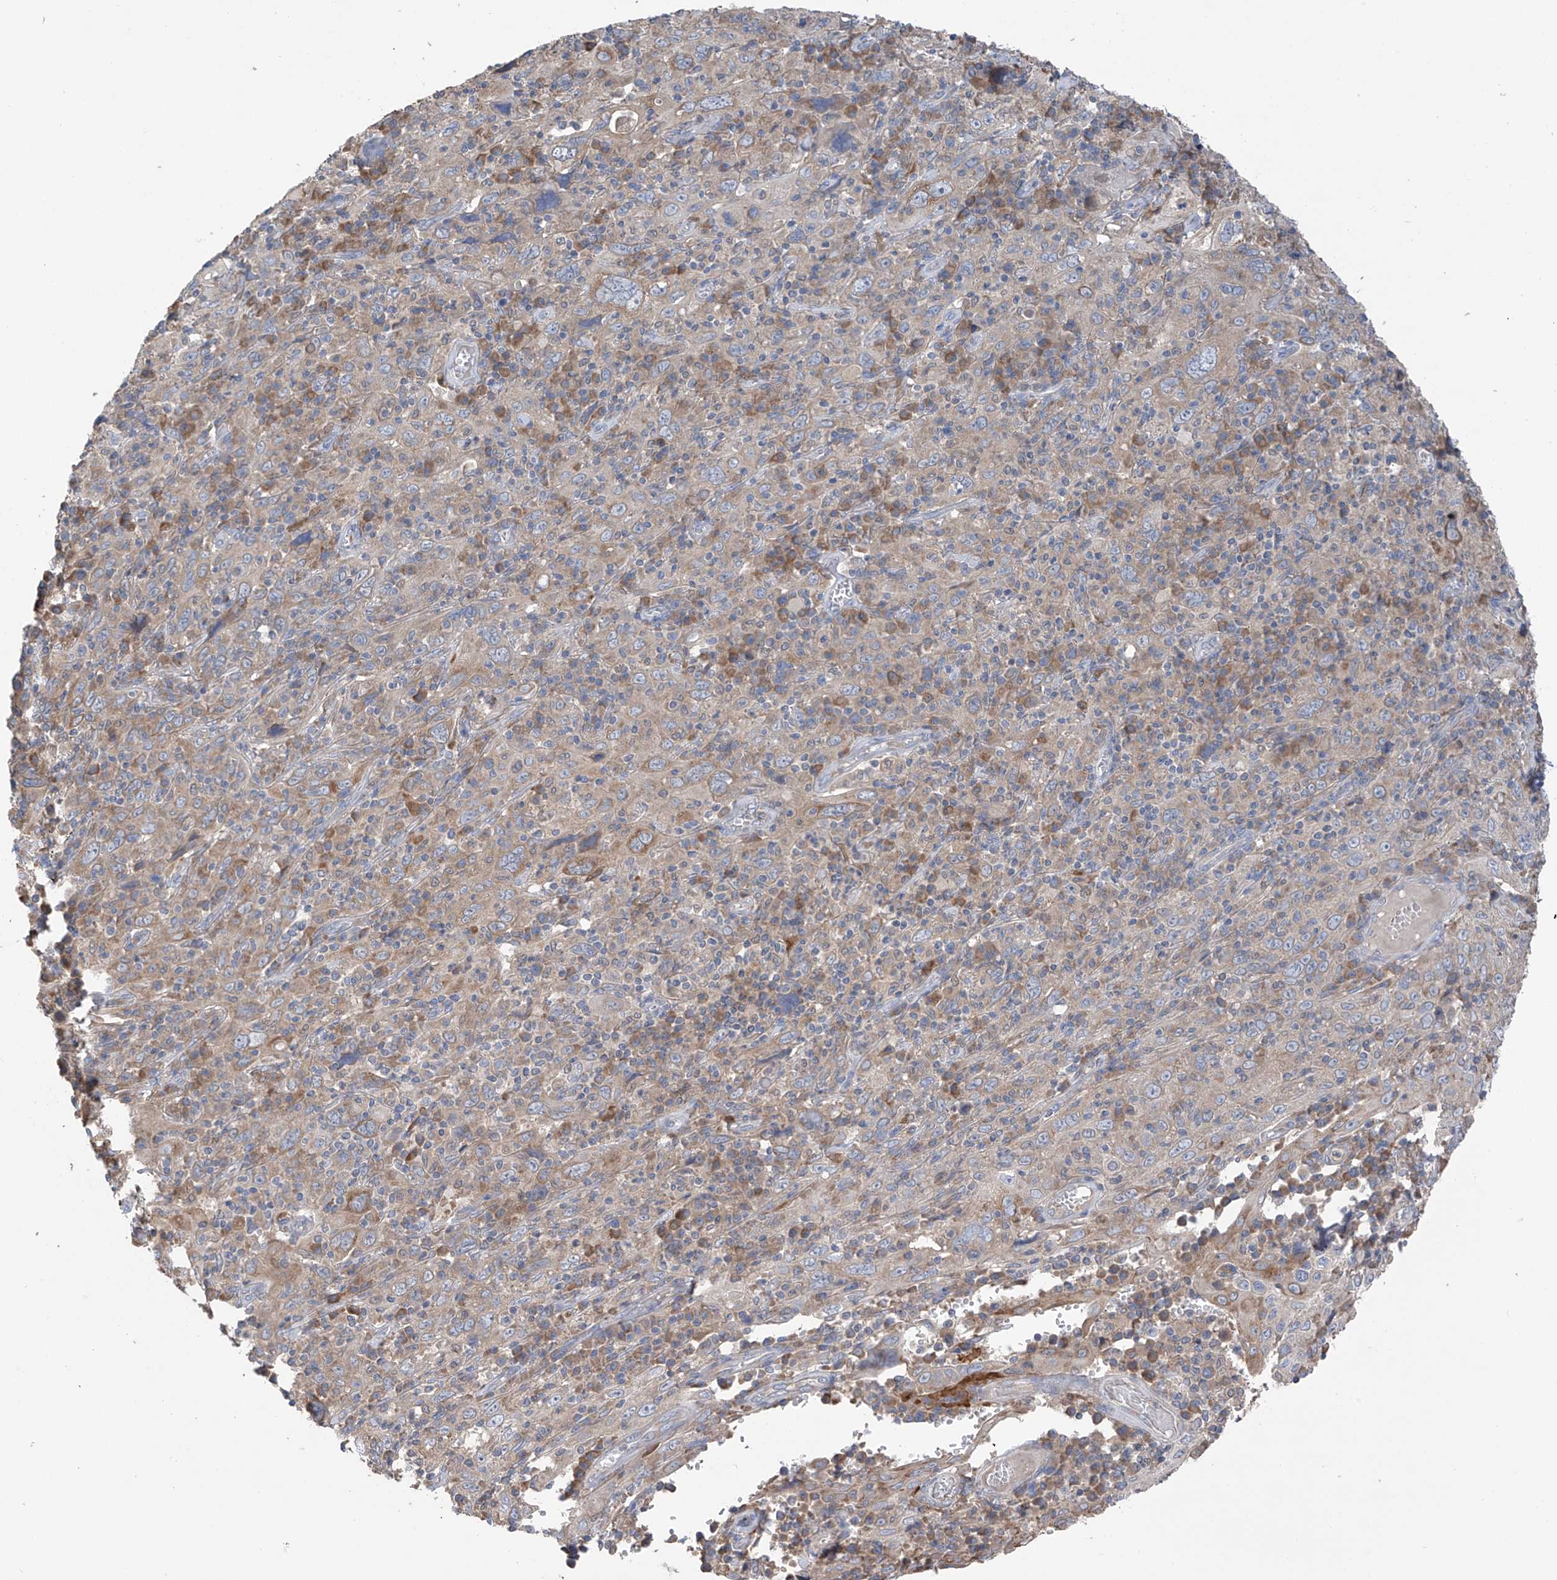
{"staining": {"intensity": "moderate", "quantity": "<25%", "location": "cytoplasmic/membranous"}, "tissue": "cervical cancer", "cell_type": "Tumor cells", "image_type": "cancer", "snomed": [{"axis": "morphology", "description": "Squamous cell carcinoma, NOS"}, {"axis": "topography", "description": "Cervix"}], "caption": "Cervical squamous cell carcinoma was stained to show a protein in brown. There is low levels of moderate cytoplasmic/membranous expression in about <25% of tumor cells.", "gene": "GALNTL6", "patient": {"sex": "female", "age": 46}}